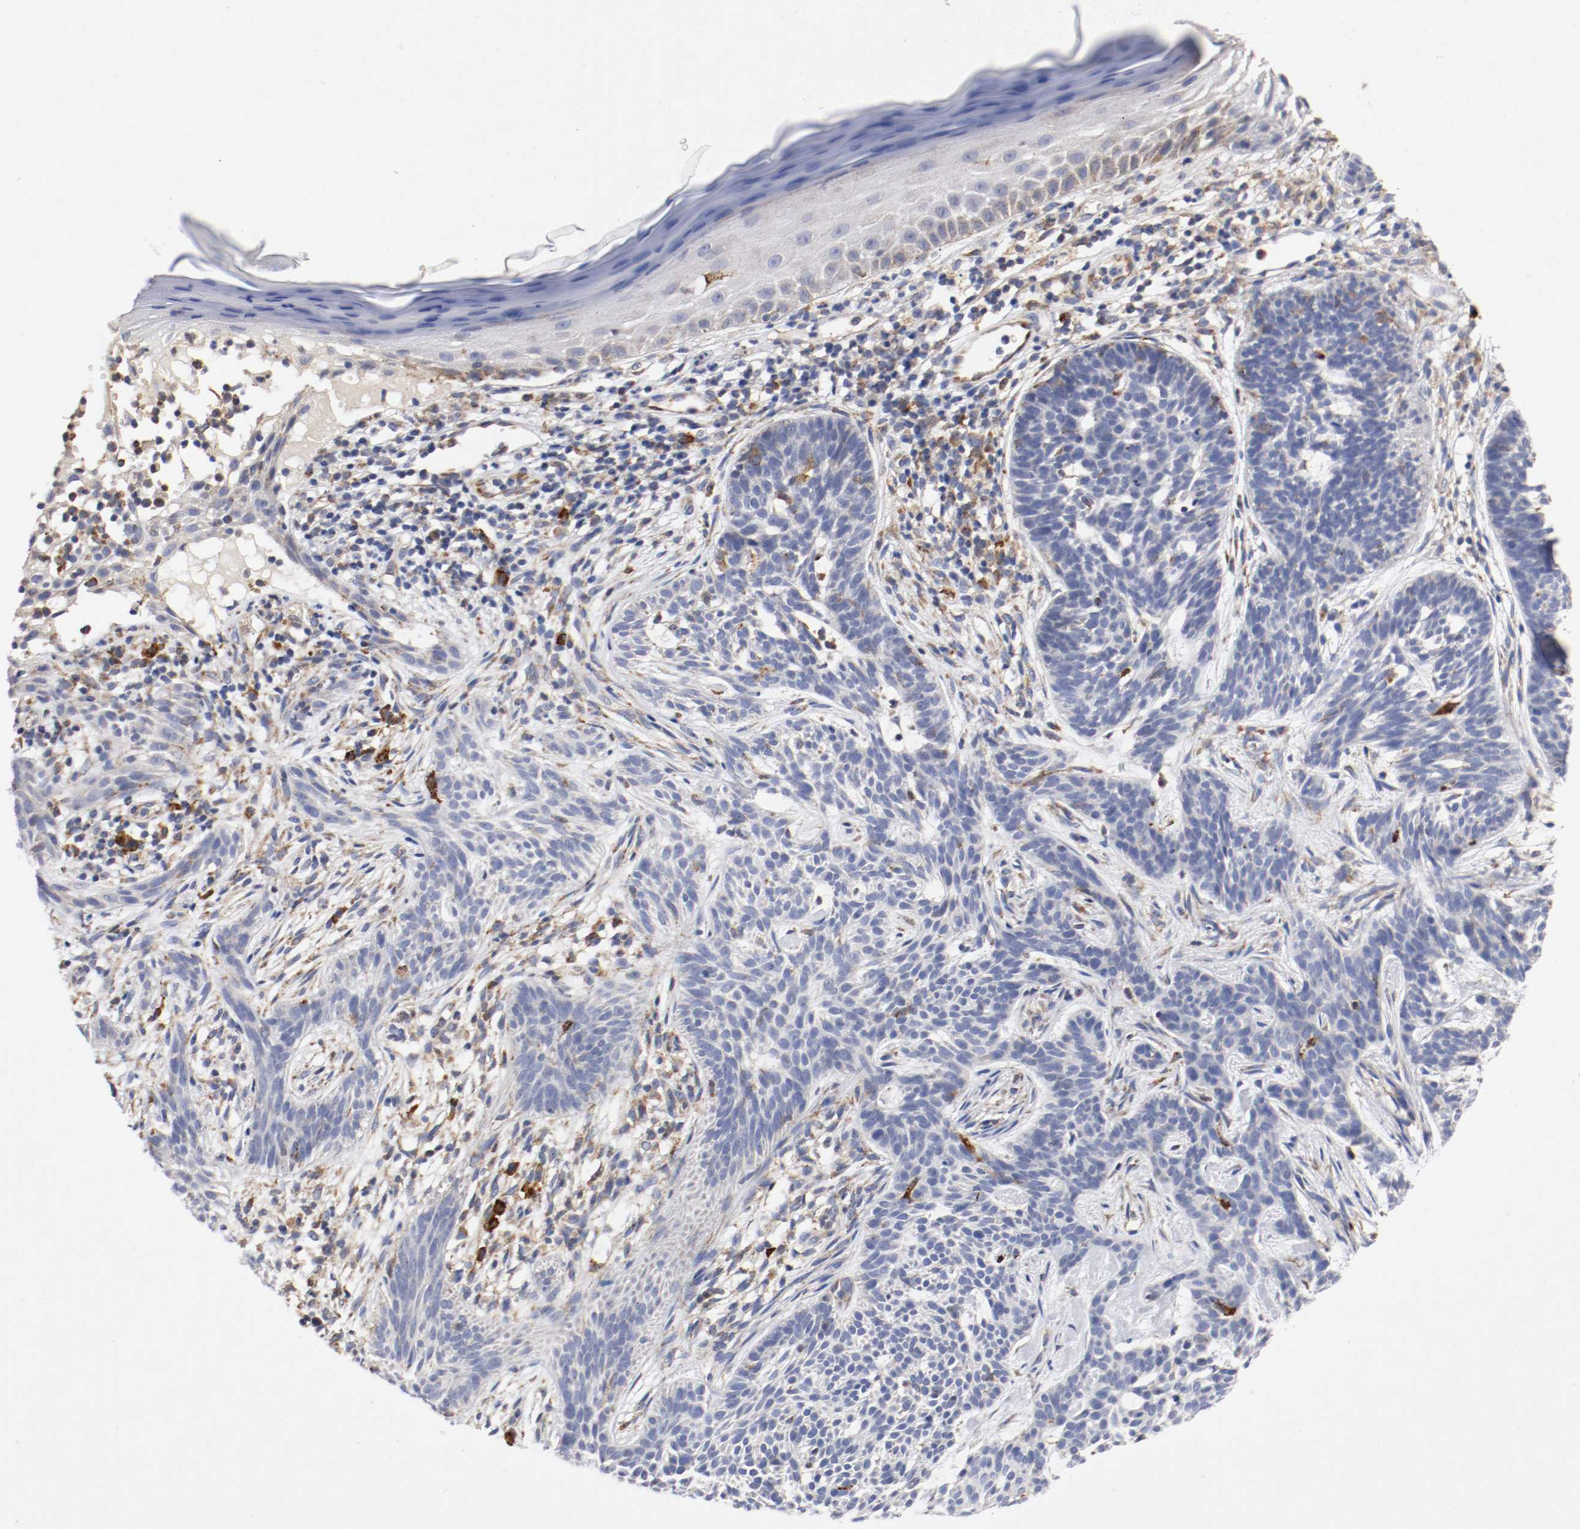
{"staining": {"intensity": "moderate", "quantity": "<25%", "location": "cytoplasmic/membranous"}, "tissue": "skin cancer", "cell_type": "Tumor cells", "image_type": "cancer", "snomed": [{"axis": "morphology", "description": "Normal tissue, NOS"}, {"axis": "morphology", "description": "Basal cell carcinoma"}, {"axis": "topography", "description": "Skin"}], "caption": "Moderate cytoplasmic/membranous expression for a protein is present in about <25% of tumor cells of skin cancer using IHC.", "gene": "TRAF2", "patient": {"sex": "female", "age": 69}}